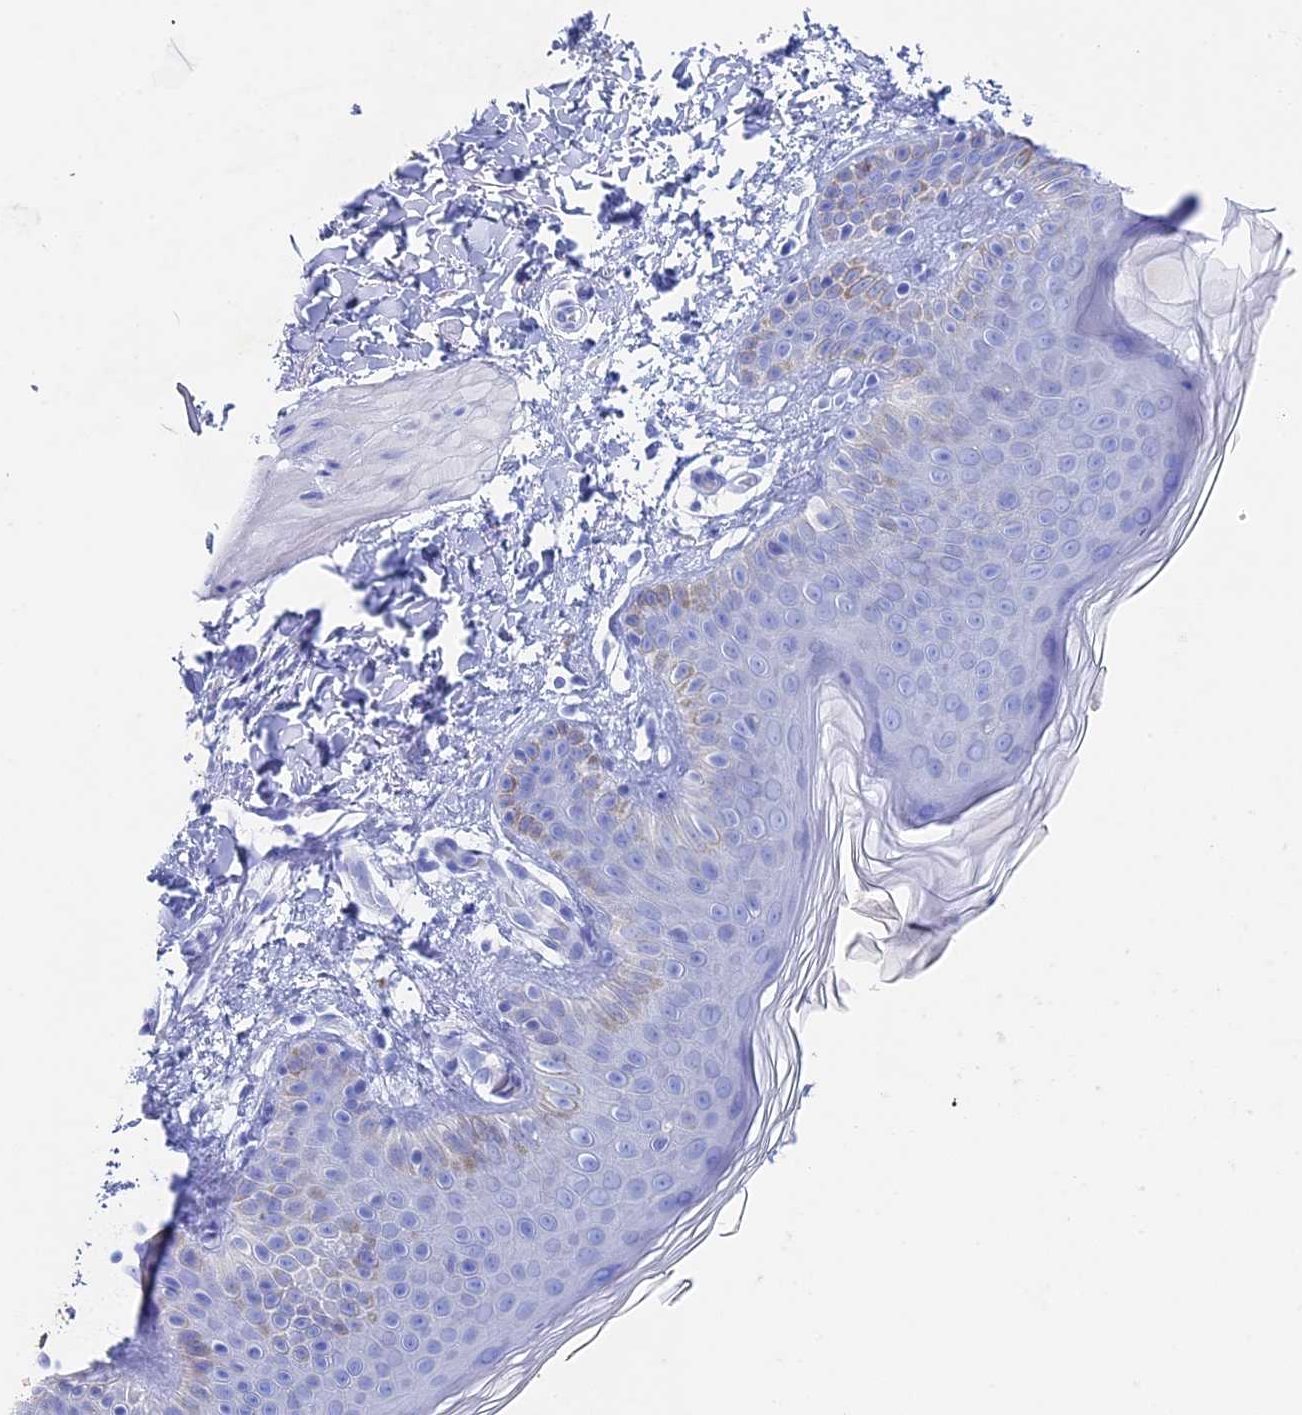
{"staining": {"intensity": "negative", "quantity": "none", "location": "none"}, "tissue": "skin", "cell_type": "Fibroblasts", "image_type": "normal", "snomed": [{"axis": "morphology", "description": "Normal tissue, NOS"}, {"axis": "topography", "description": "Skin"}], "caption": "Fibroblasts are negative for brown protein staining in normal skin. (Stains: DAB IHC with hematoxylin counter stain, Microscopy: brightfield microscopy at high magnification).", "gene": "UNC119", "patient": {"sex": "male", "age": 36}}